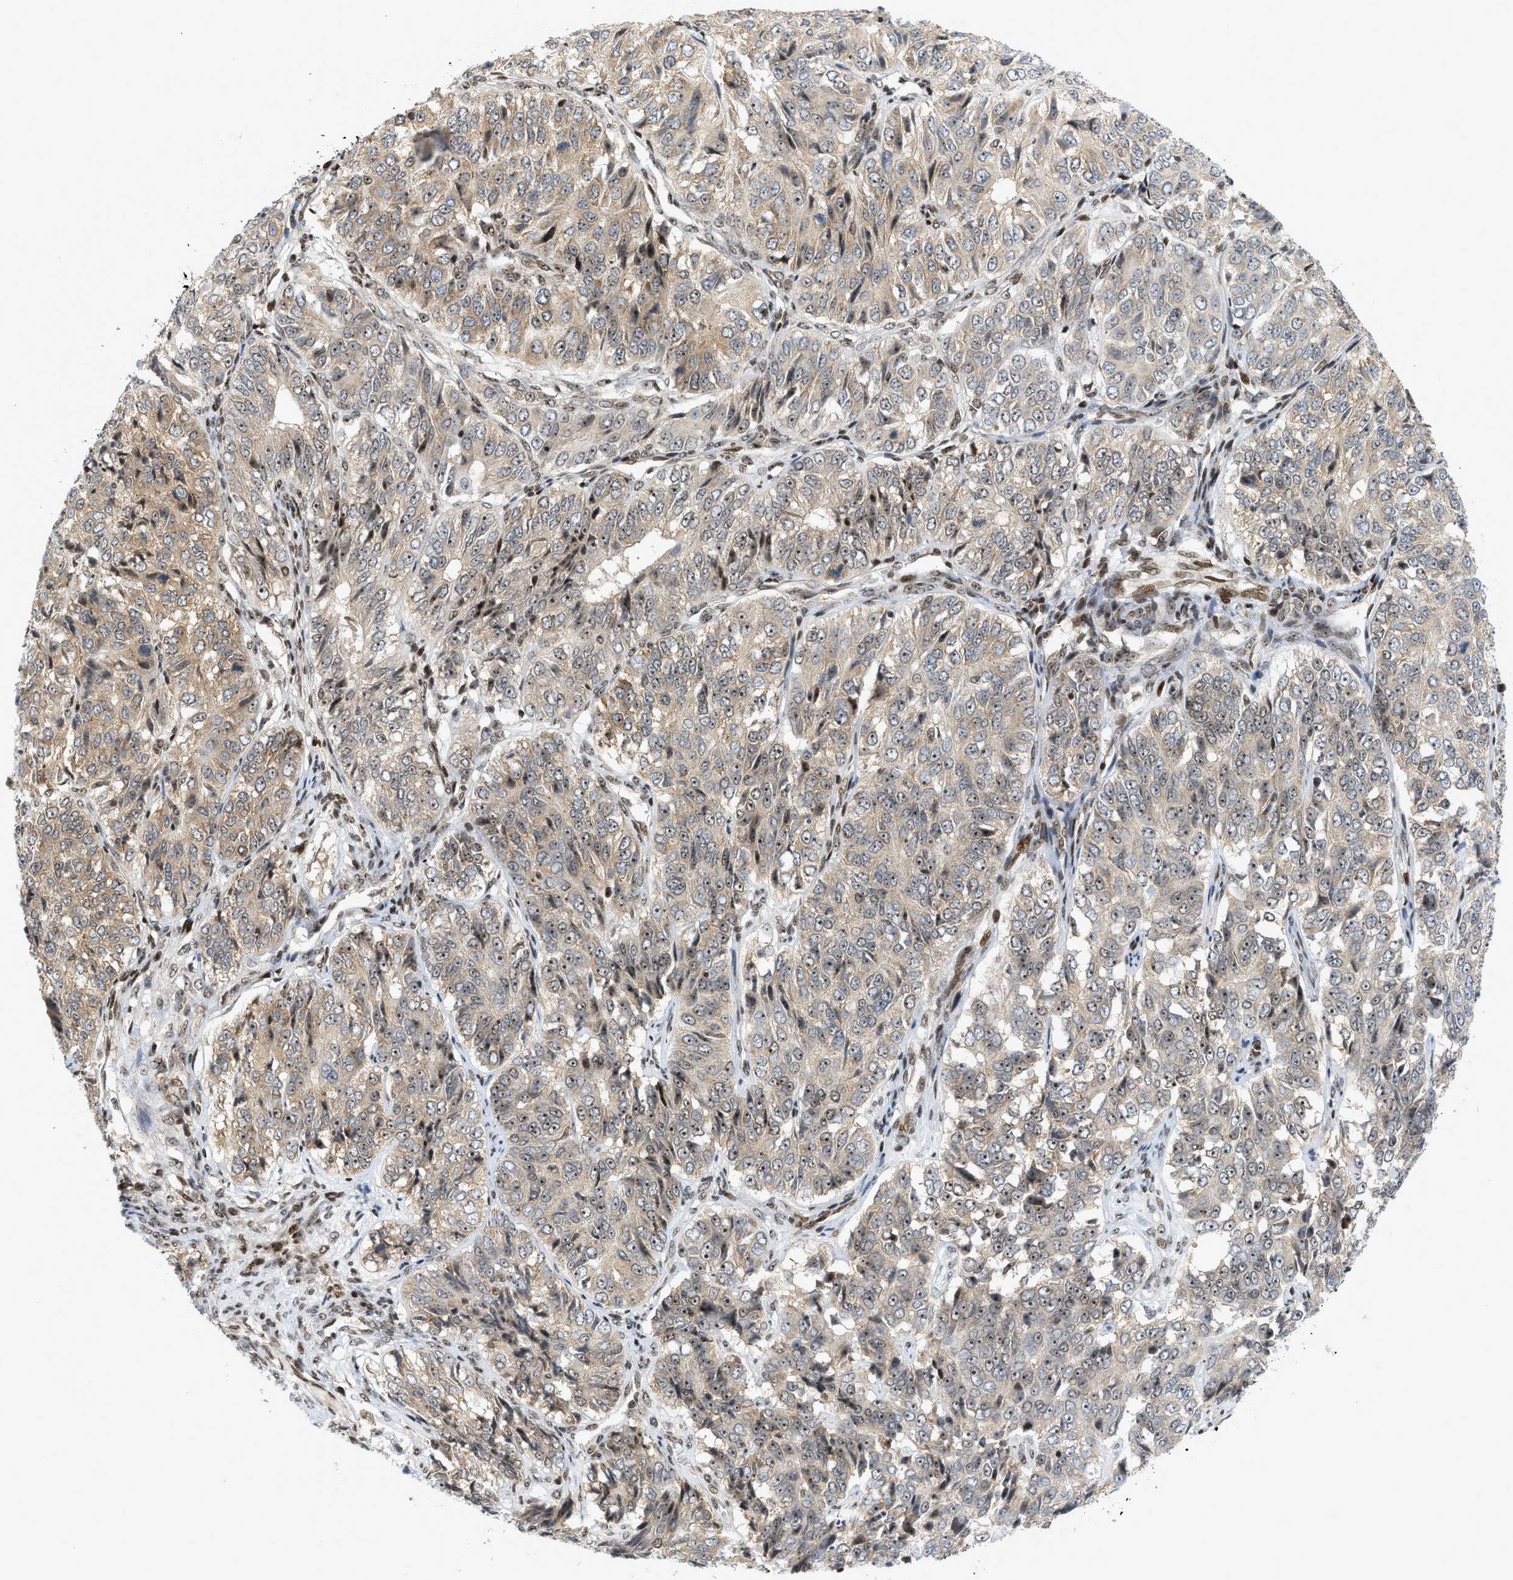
{"staining": {"intensity": "moderate", "quantity": ">75%", "location": "cytoplasmic/membranous,nuclear"}, "tissue": "ovarian cancer", "cell_type": "Tumor cells", "image_type": "cancer", "snomed": [{"axis": "morphology", "description": "Carcinoma, endometroid"}, {"axis": "topography", "description": "Ovary"}], "caption": "Tumor cells show medium levels of moderate cytoplasmic/membranous and nuclear positivity in approximately >75% of cells in ovarian cancer (endometroid carcinoma).", "gene": "ZNF22", "patient": {"sex": "female", "age": 51}}